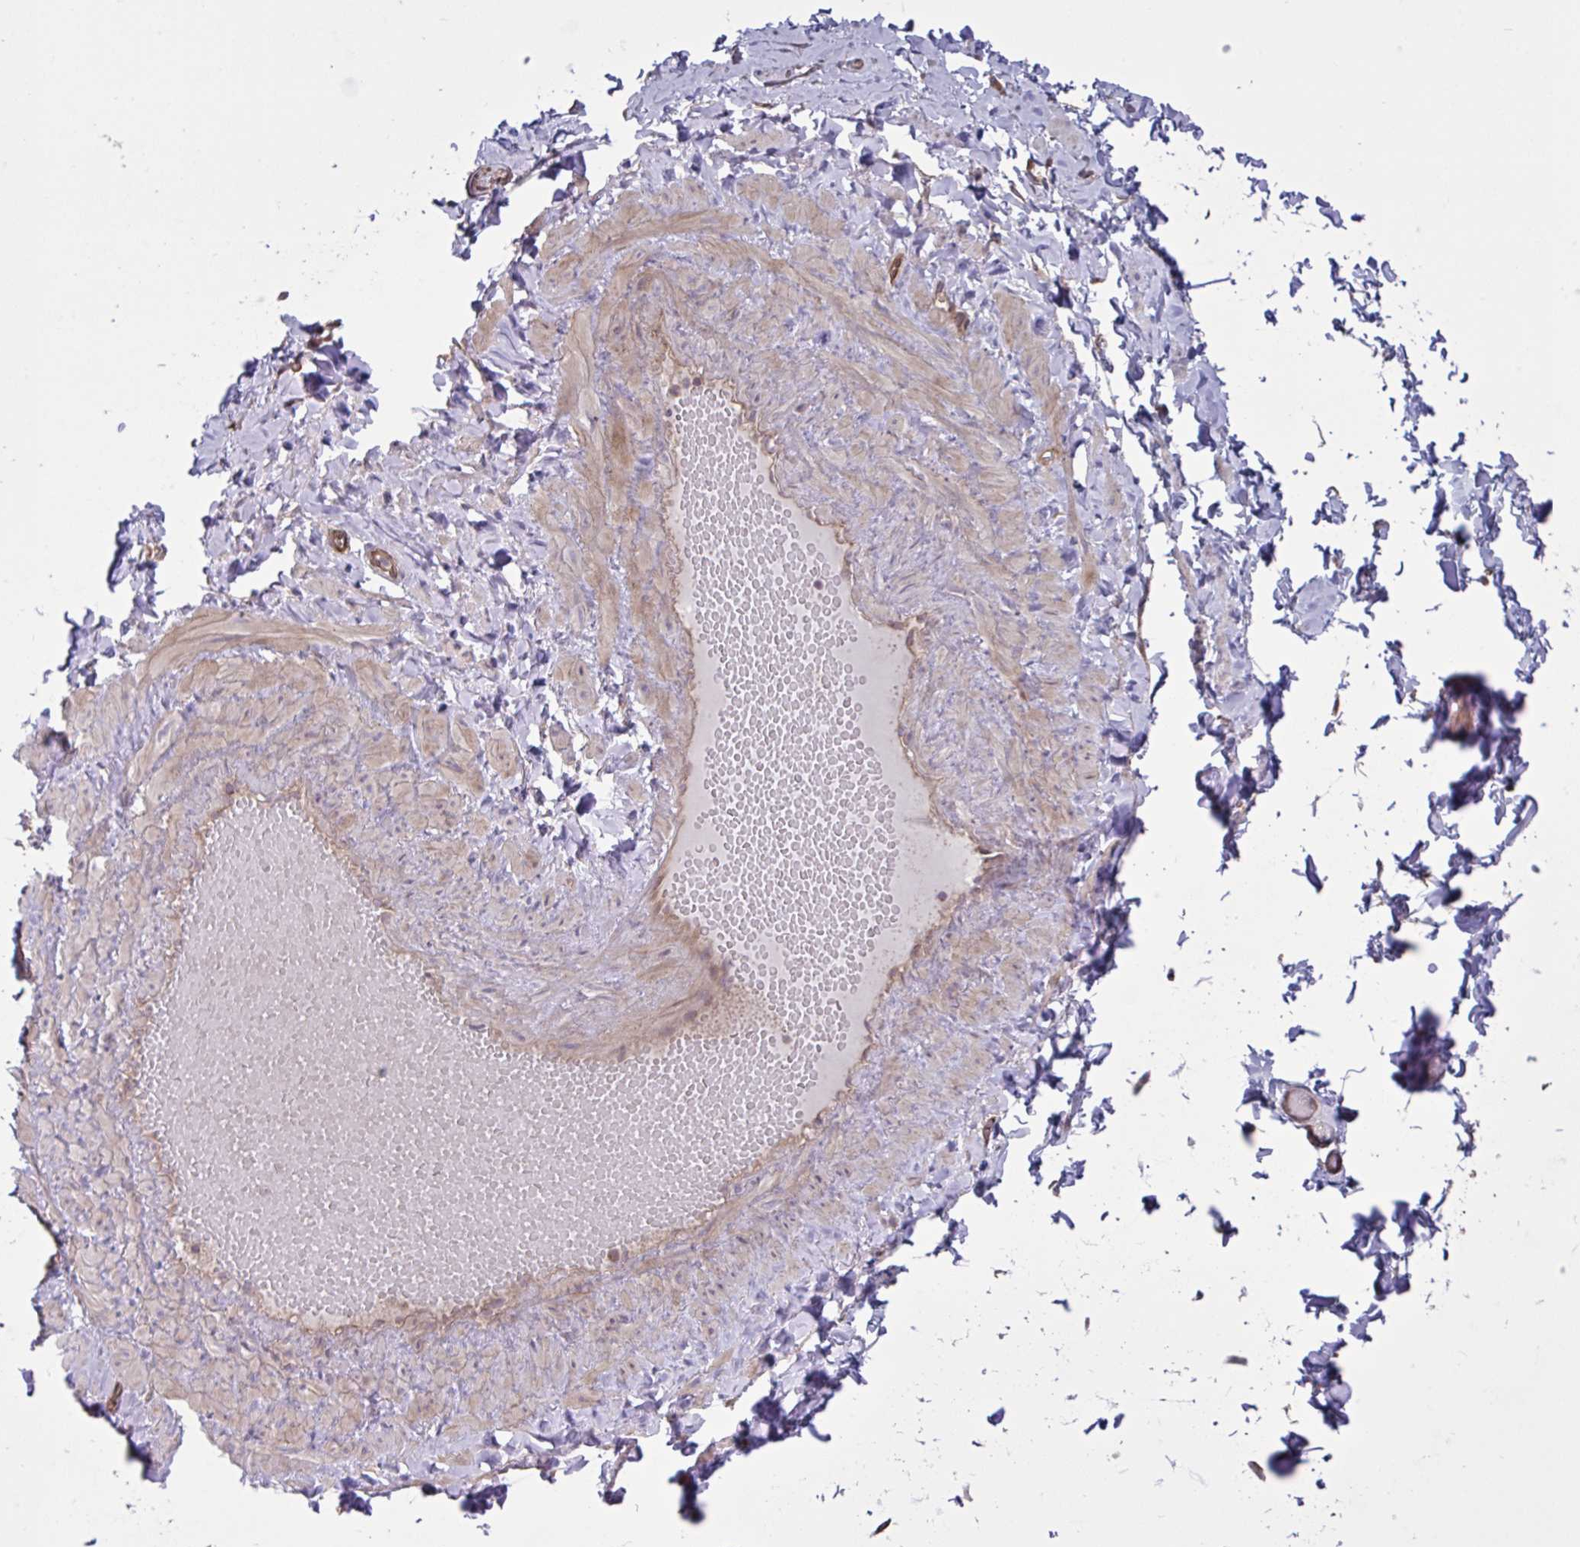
{"staining": {"intensity": "weak", "quantity": ">75%", "location": "cytoplasmic/membranous"}, "tissue": "soft tissue", "cell_type": "Fibroblasts", "image_type": "normal", "snomed": [{"axis": "morphology", "description": "Normal tissue, NOS"}, {"axis": "topography", "description": "Soft tissue"}, {"axis": "topography", "description": "Adipose tissue"}, {"axis": "topography", "description": "Vascular tissue"}, {"axis": "topography", "description": "Peripheral nerve tissue"}], "caption": "A histopathology image of human soft tissue stained for a protein reveals weak cytoplasmic/membranous brown staining in fibroblasts. The staining was performed using DAB (3,3'-diaminobenzidine), with brown indicating positive protein expression. Nuclei are stained blue with hematoxylin.", "gene": "GLTP", "patient": {"sex": "male", "age": 29}}